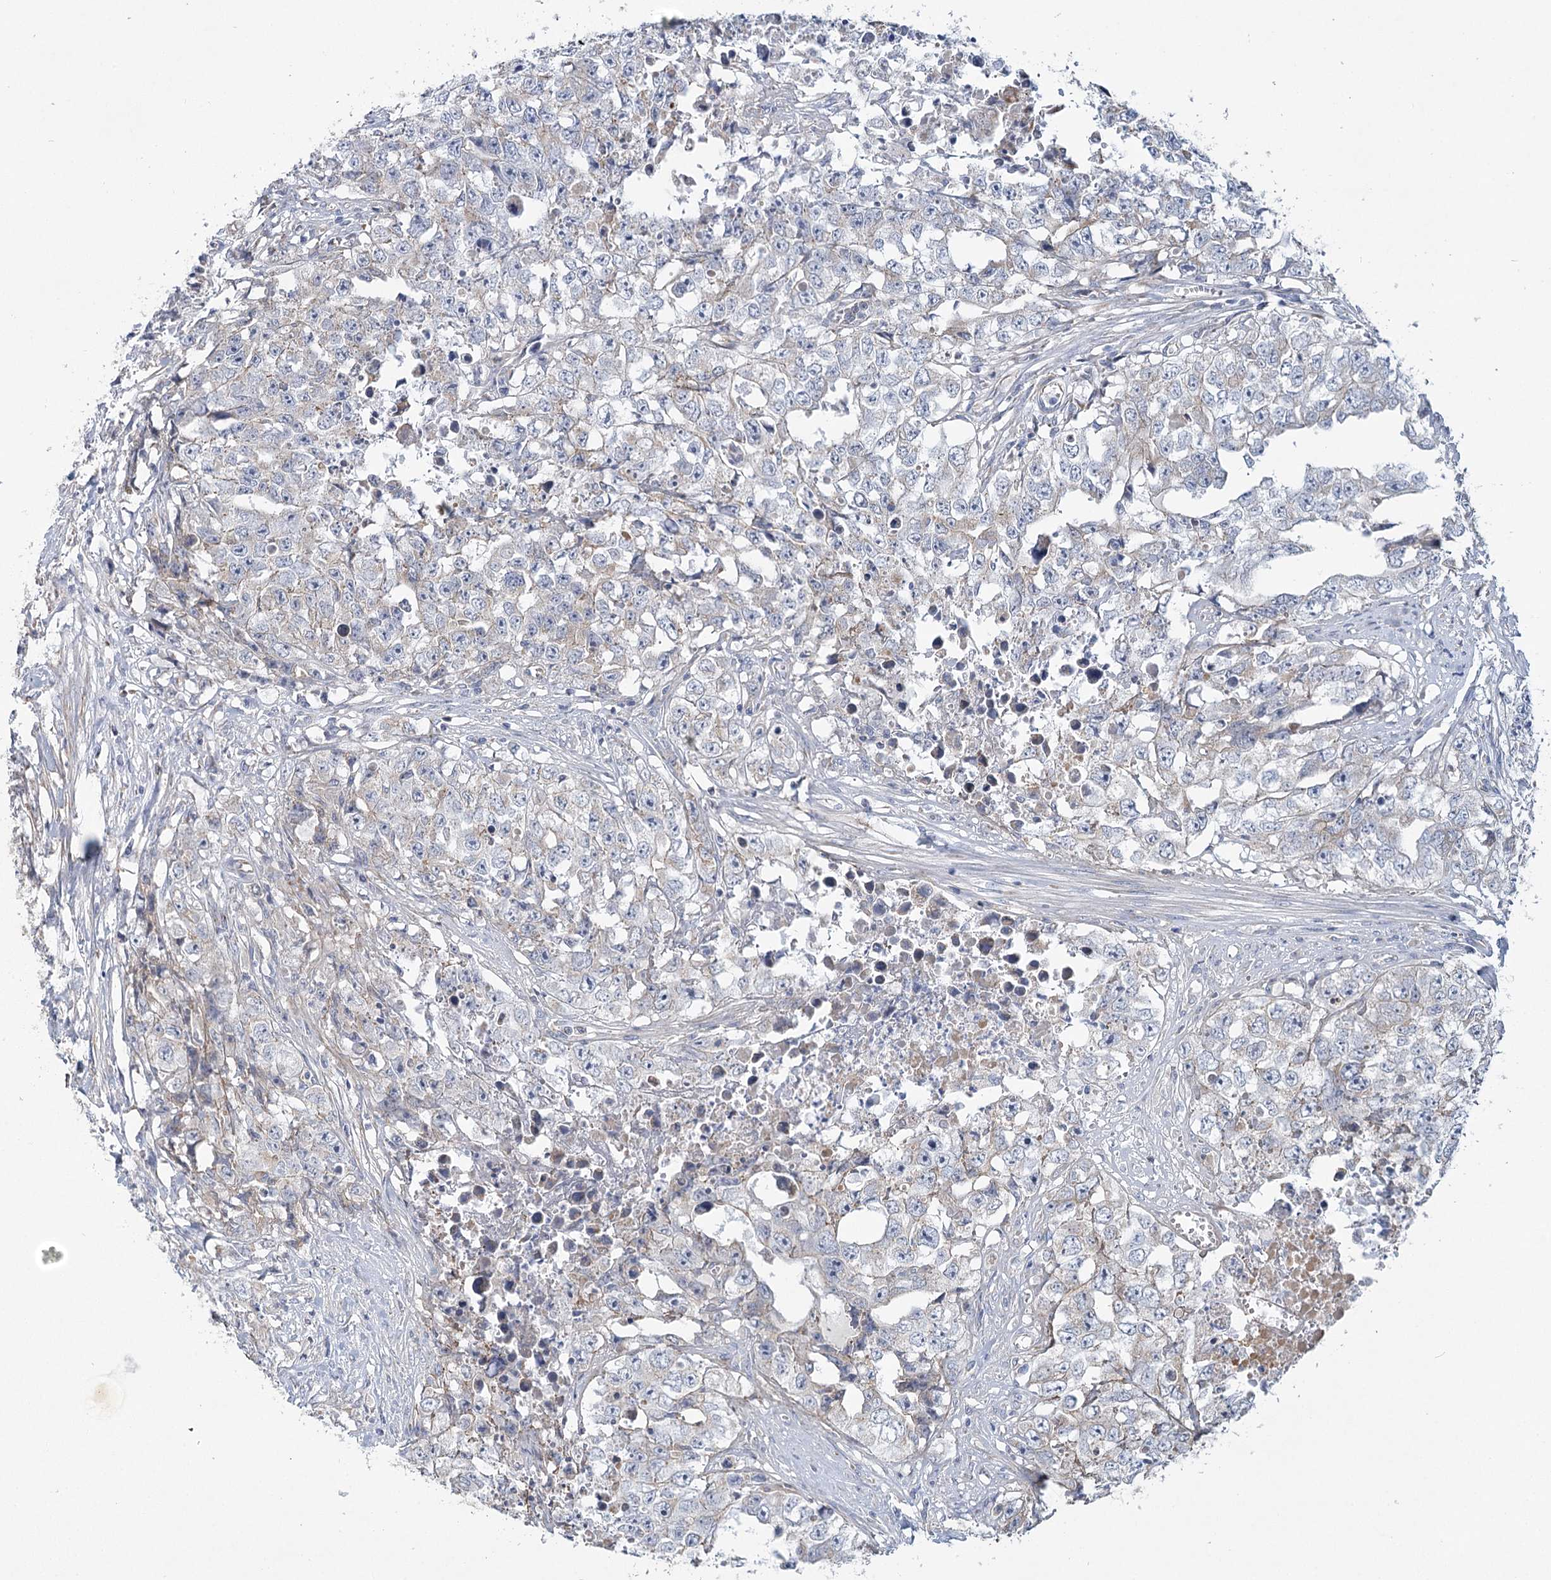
{"staining": {"intensity": "negative", "quantity": "none", "location": "none"}, "tissue": "testis cancer", "cell_type": "Tumor cells", "image_type": "cancer", "snomed": [{"axis": "morphology", "description": "Seminoma, NOS"}, {"axis": "morphology", "description": "Carcinoma, Embryonal, NOS"}, {"axis": "topography", "description": "Testis"}], "caption": "This is an immunohistochemistry (IHC) photomicrograph of embryonal carcinoma (testis). There is no expression in tumor cells.", "gene": "SNX7", "patient": {"sex": "male", "age": 43}}